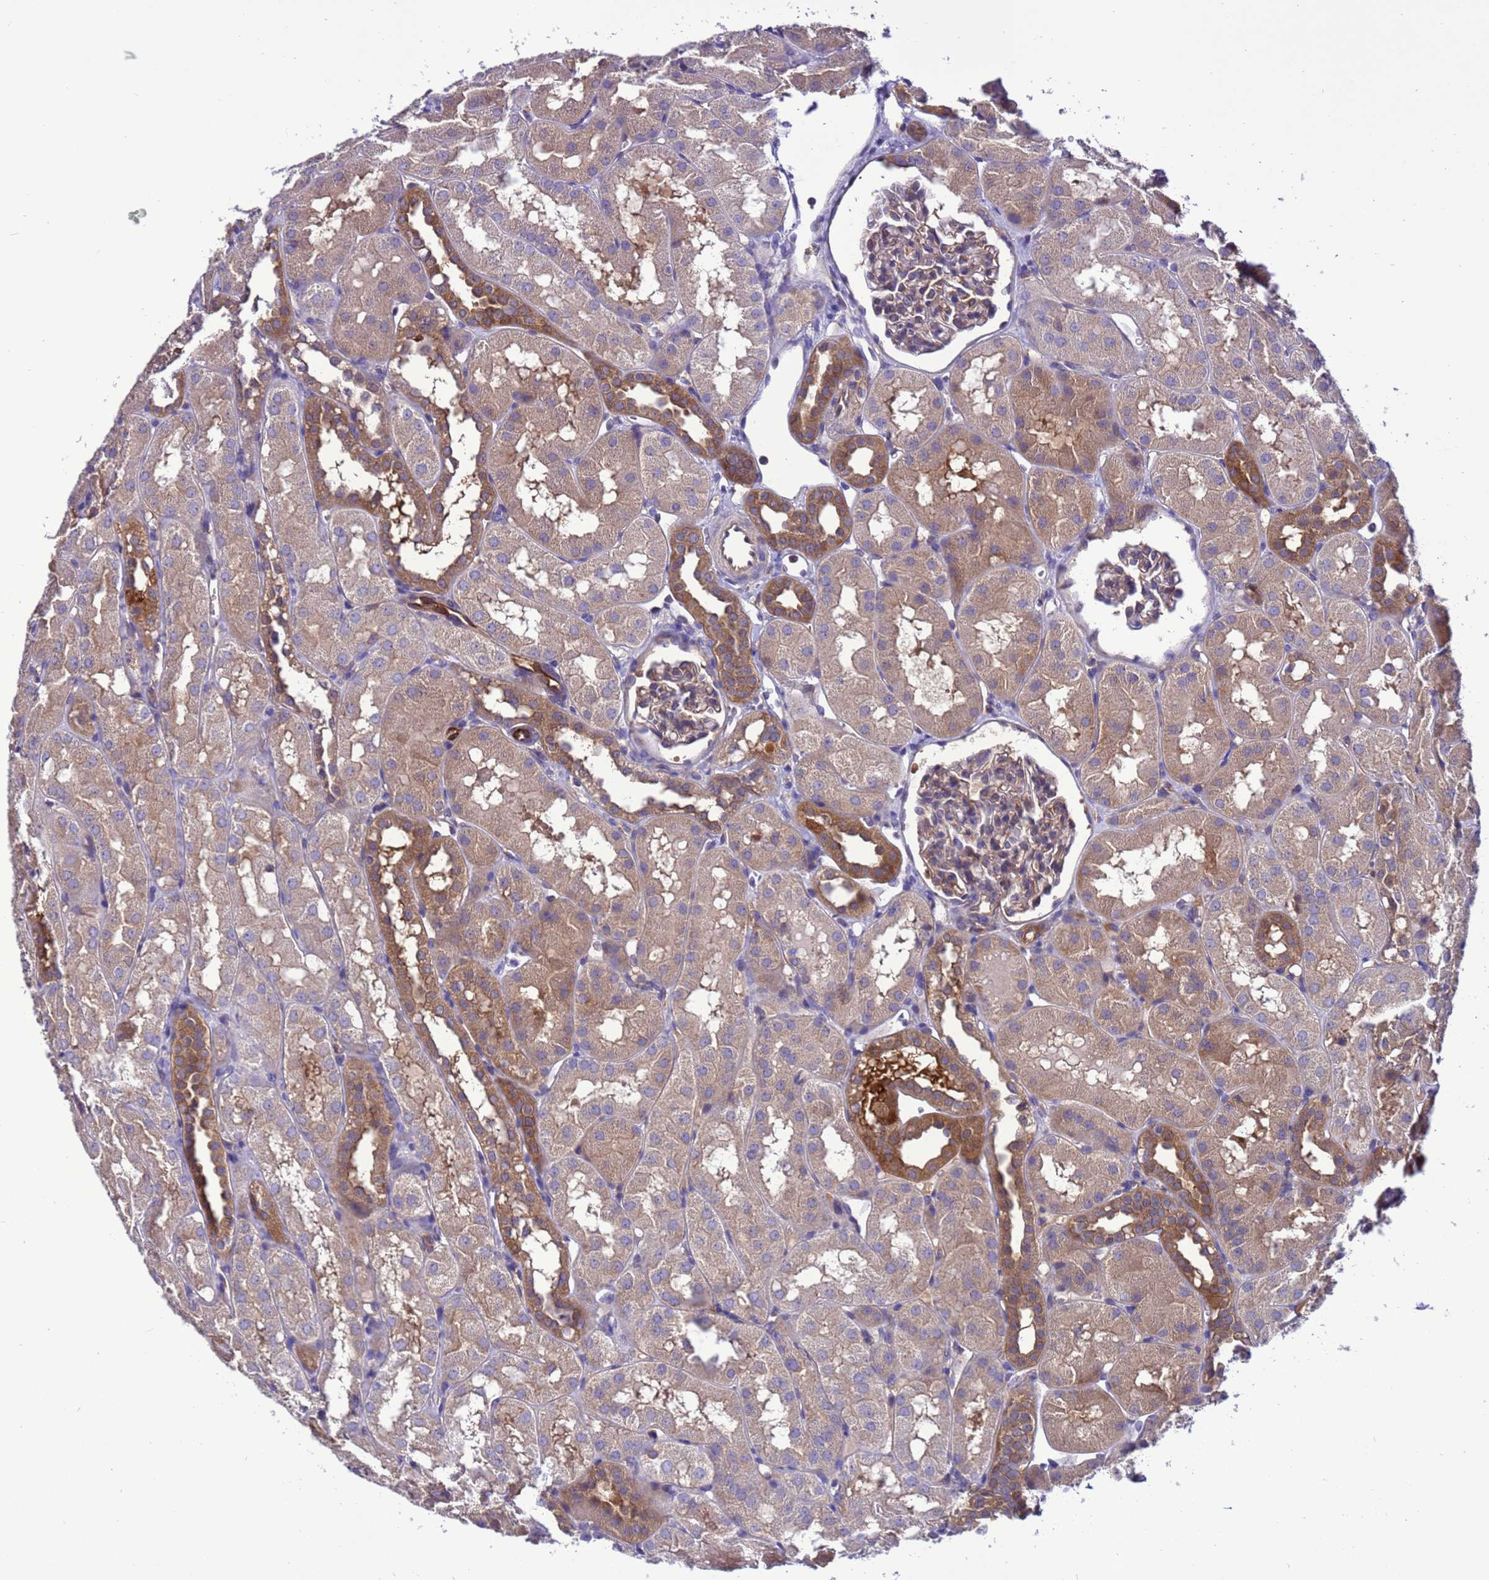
{"staining": {"intensity": "weak", "quantity": "25%-75%", "location": "cytoplasmic/membranous"}, "tissue": "kidney", "cell_type": "Cells in glomeruli", "image_type": "normal", "snomed": [{"axis": "morphology", "description": "Normal tissue, NOS"}, {"axis": "topography", "description": "Kidney"}, {"axis": "topography", "description": "Urinary bladder"}], "caption": "Immunohistochemical staining of benign human kidney shows 25%-75% levels of weak cytoplasmic/membranous protein expression in approximately 25%-75% of cells in glomeruli.", "gene": "RABEP2", "patient": {"sex": "male", "age": 16}}